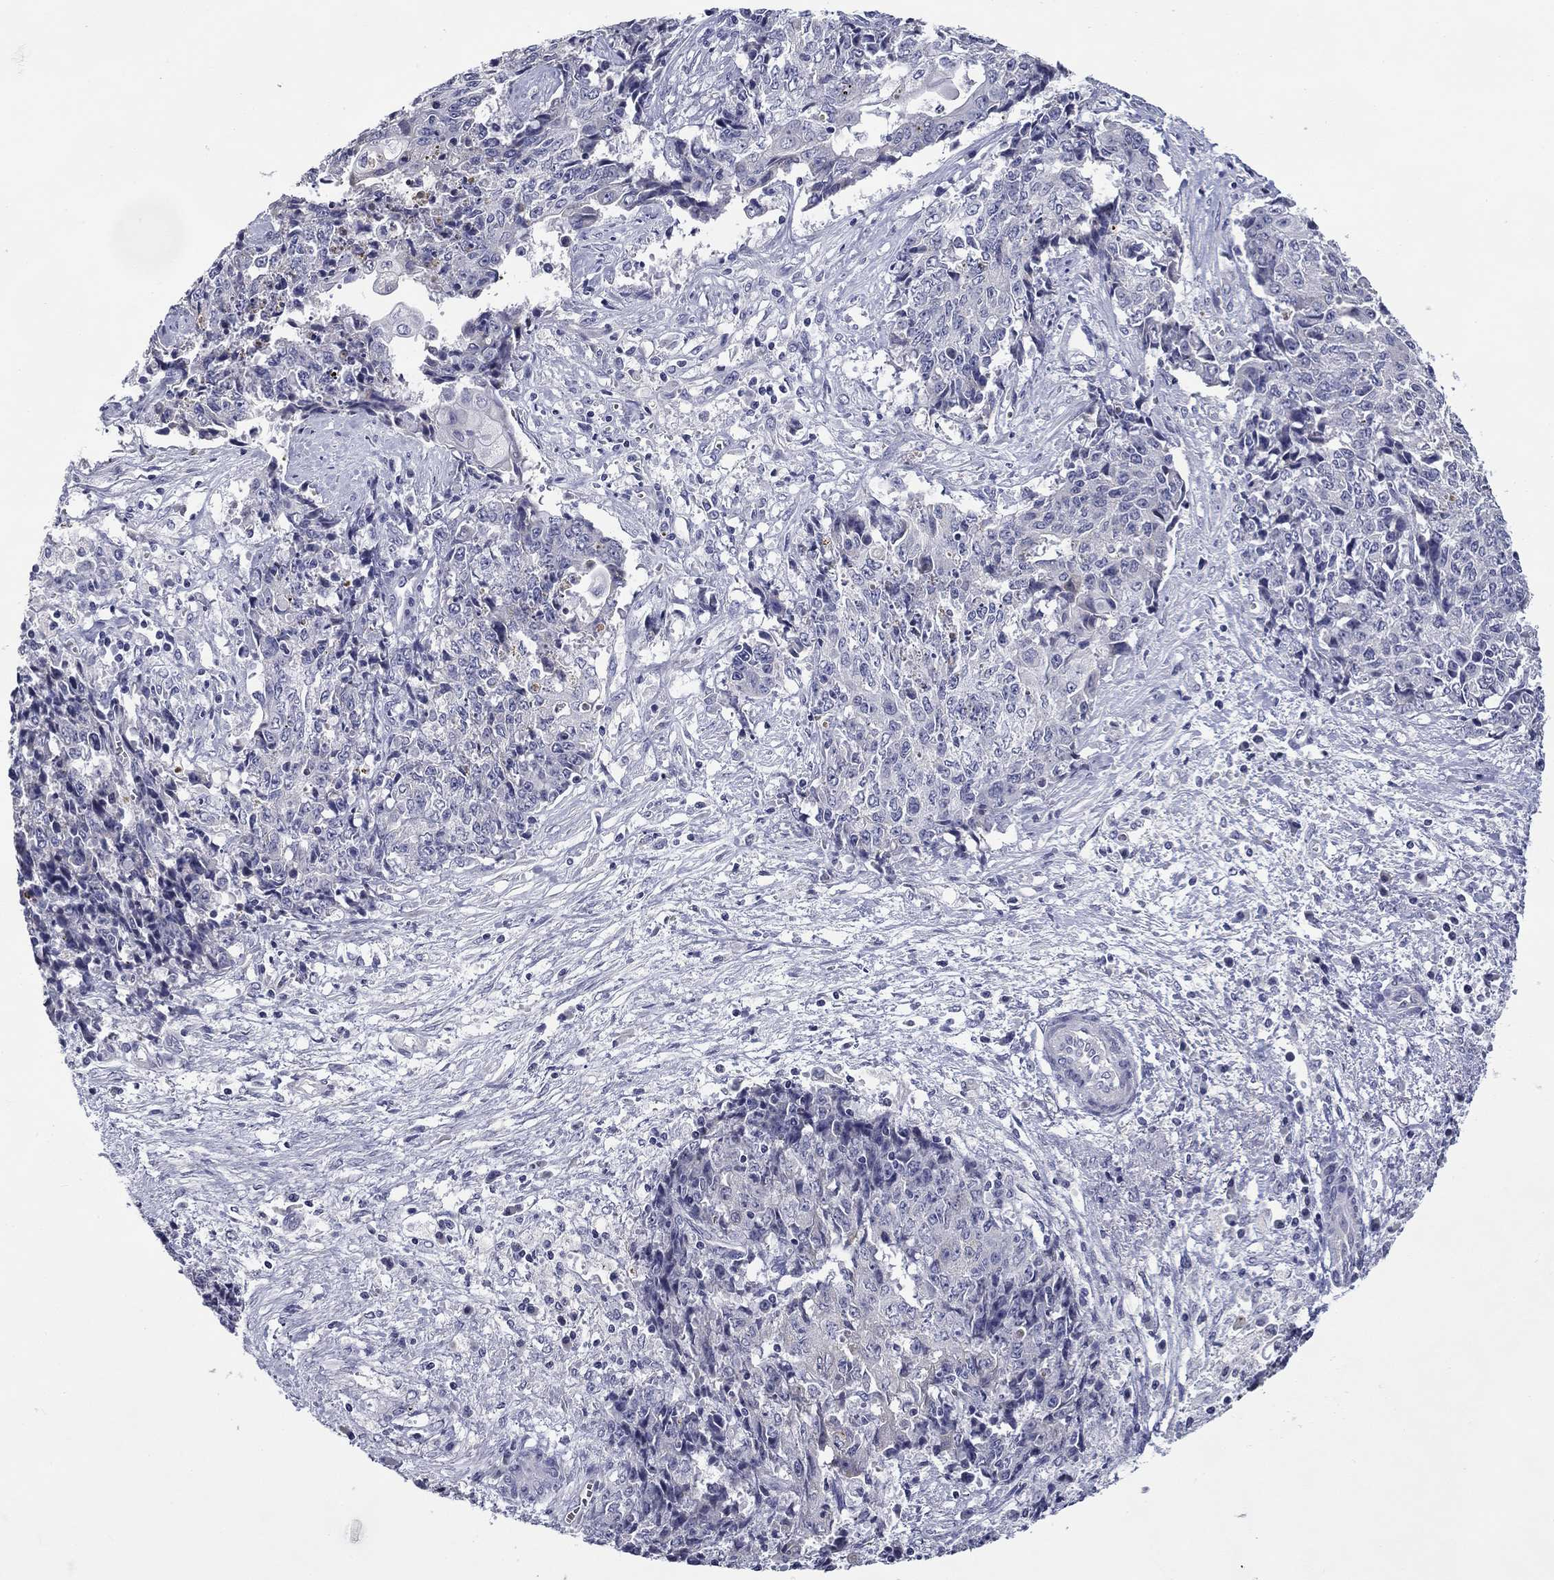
{"staining": {"intensity": "negative", "quantity": "none", "location": "none"}, "tissue": "ovarian cancer", "cell_type": "Tumor cells", "image_type": "cancer", "snomed": [{"axis": "morphology", "description": "Carcinoma, endometroid"}, {"axis": "topography", "description": "Ovary"}], "caption": "Protein analysis of ovarian cancer reveals no significant expression in tumor cells.", "gene": "SPATA7", "patient": {"sex": "female", "age": 42}}